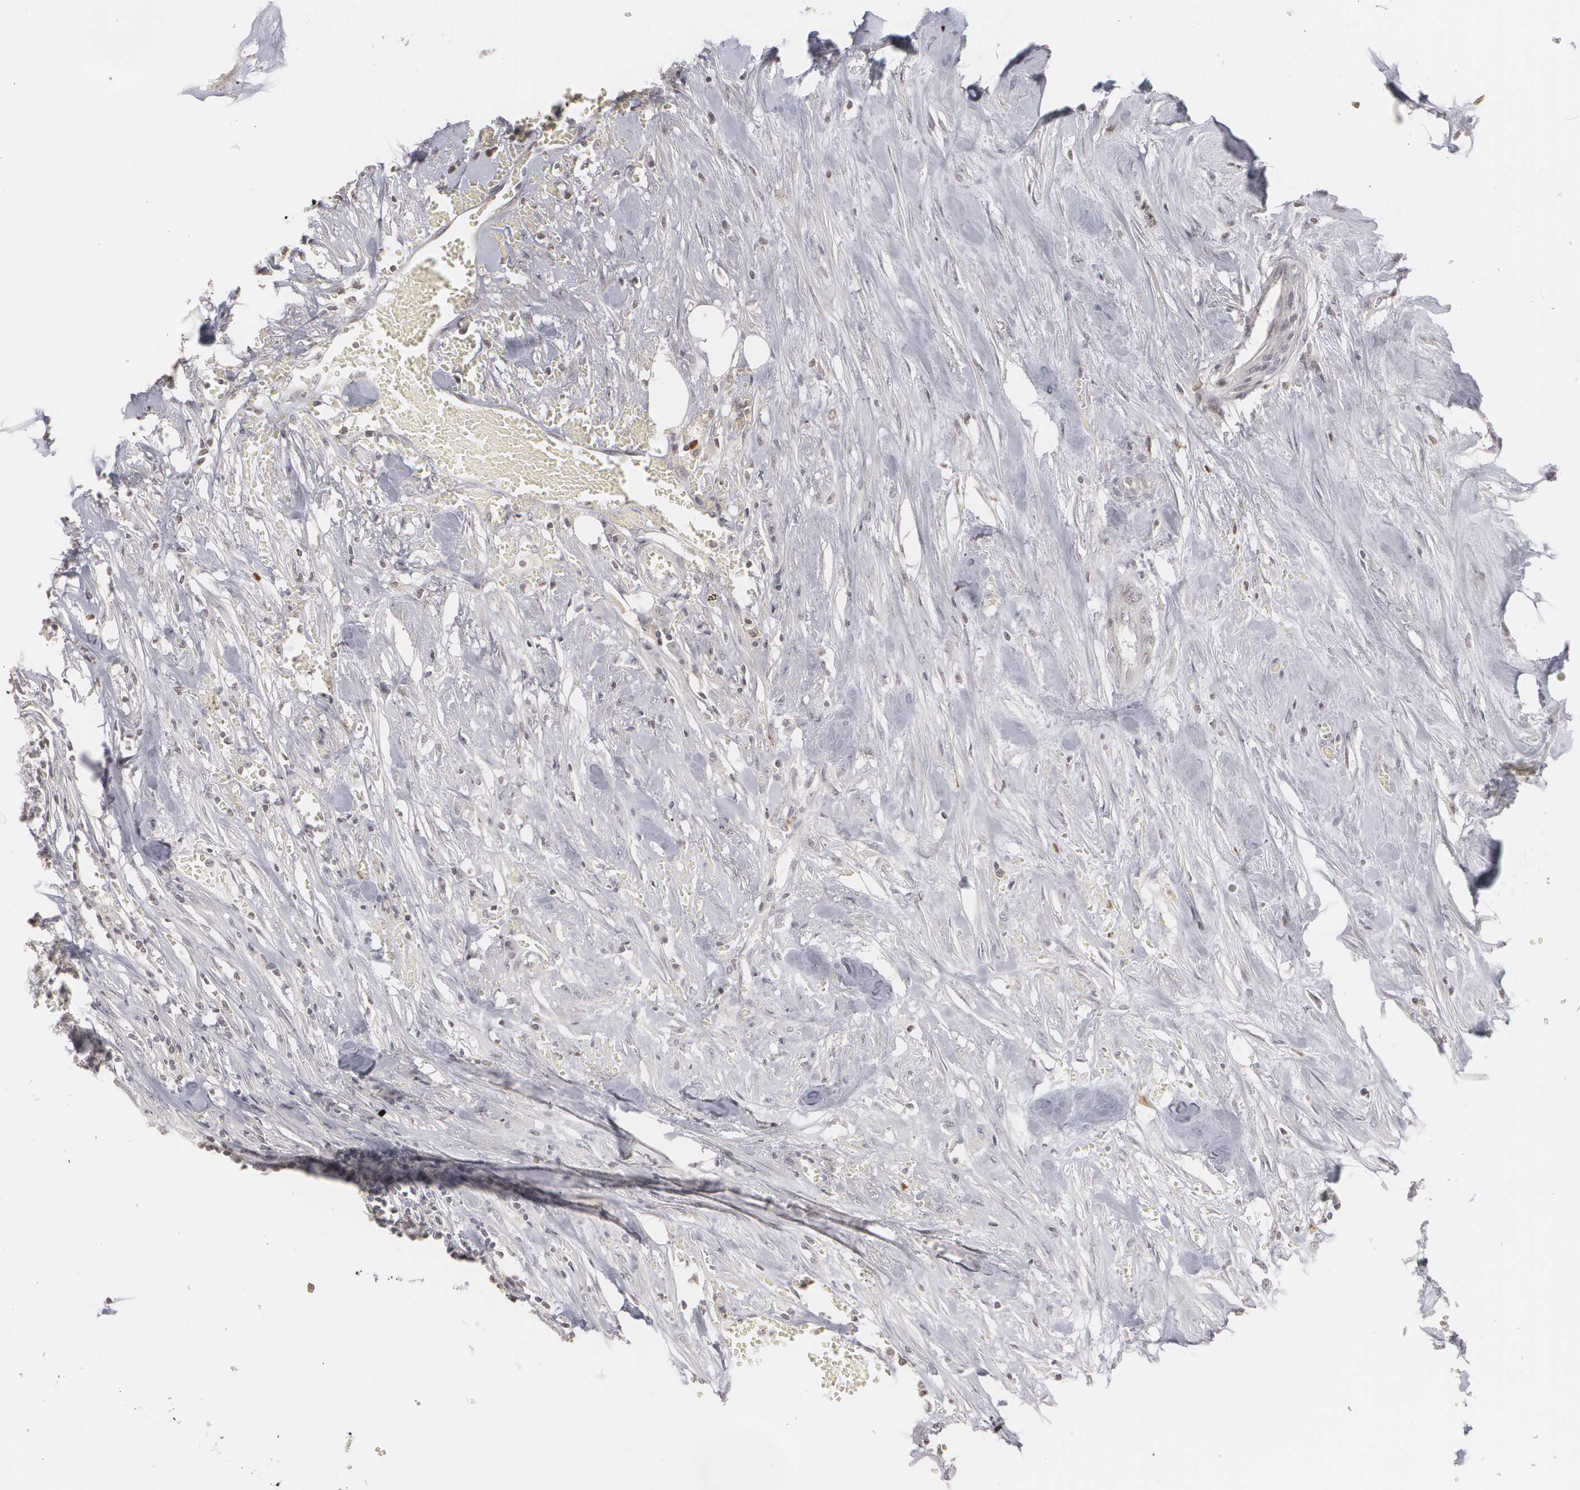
{"staining": {"intensity": "negative", "quantity": "none", "location": "none"}, "tissue": "urothelial cancer", "cell_type": "Tumor cells", "image_type": "cancer", "snomed": [{"axis": "morphology", "description": "Urothelial carcinoma, High grade"}, {"axis": "topography", "description": "Urinary bladder"}], "caption": "DAB (3,3'-diaminobenzidine) immunohistochemical staining of urothelial carcinoma (high-grade) exhibits no significant expression in tumor cells.", "gene": "CLDN2", "patient": {"sex": "male", "age": 74}}